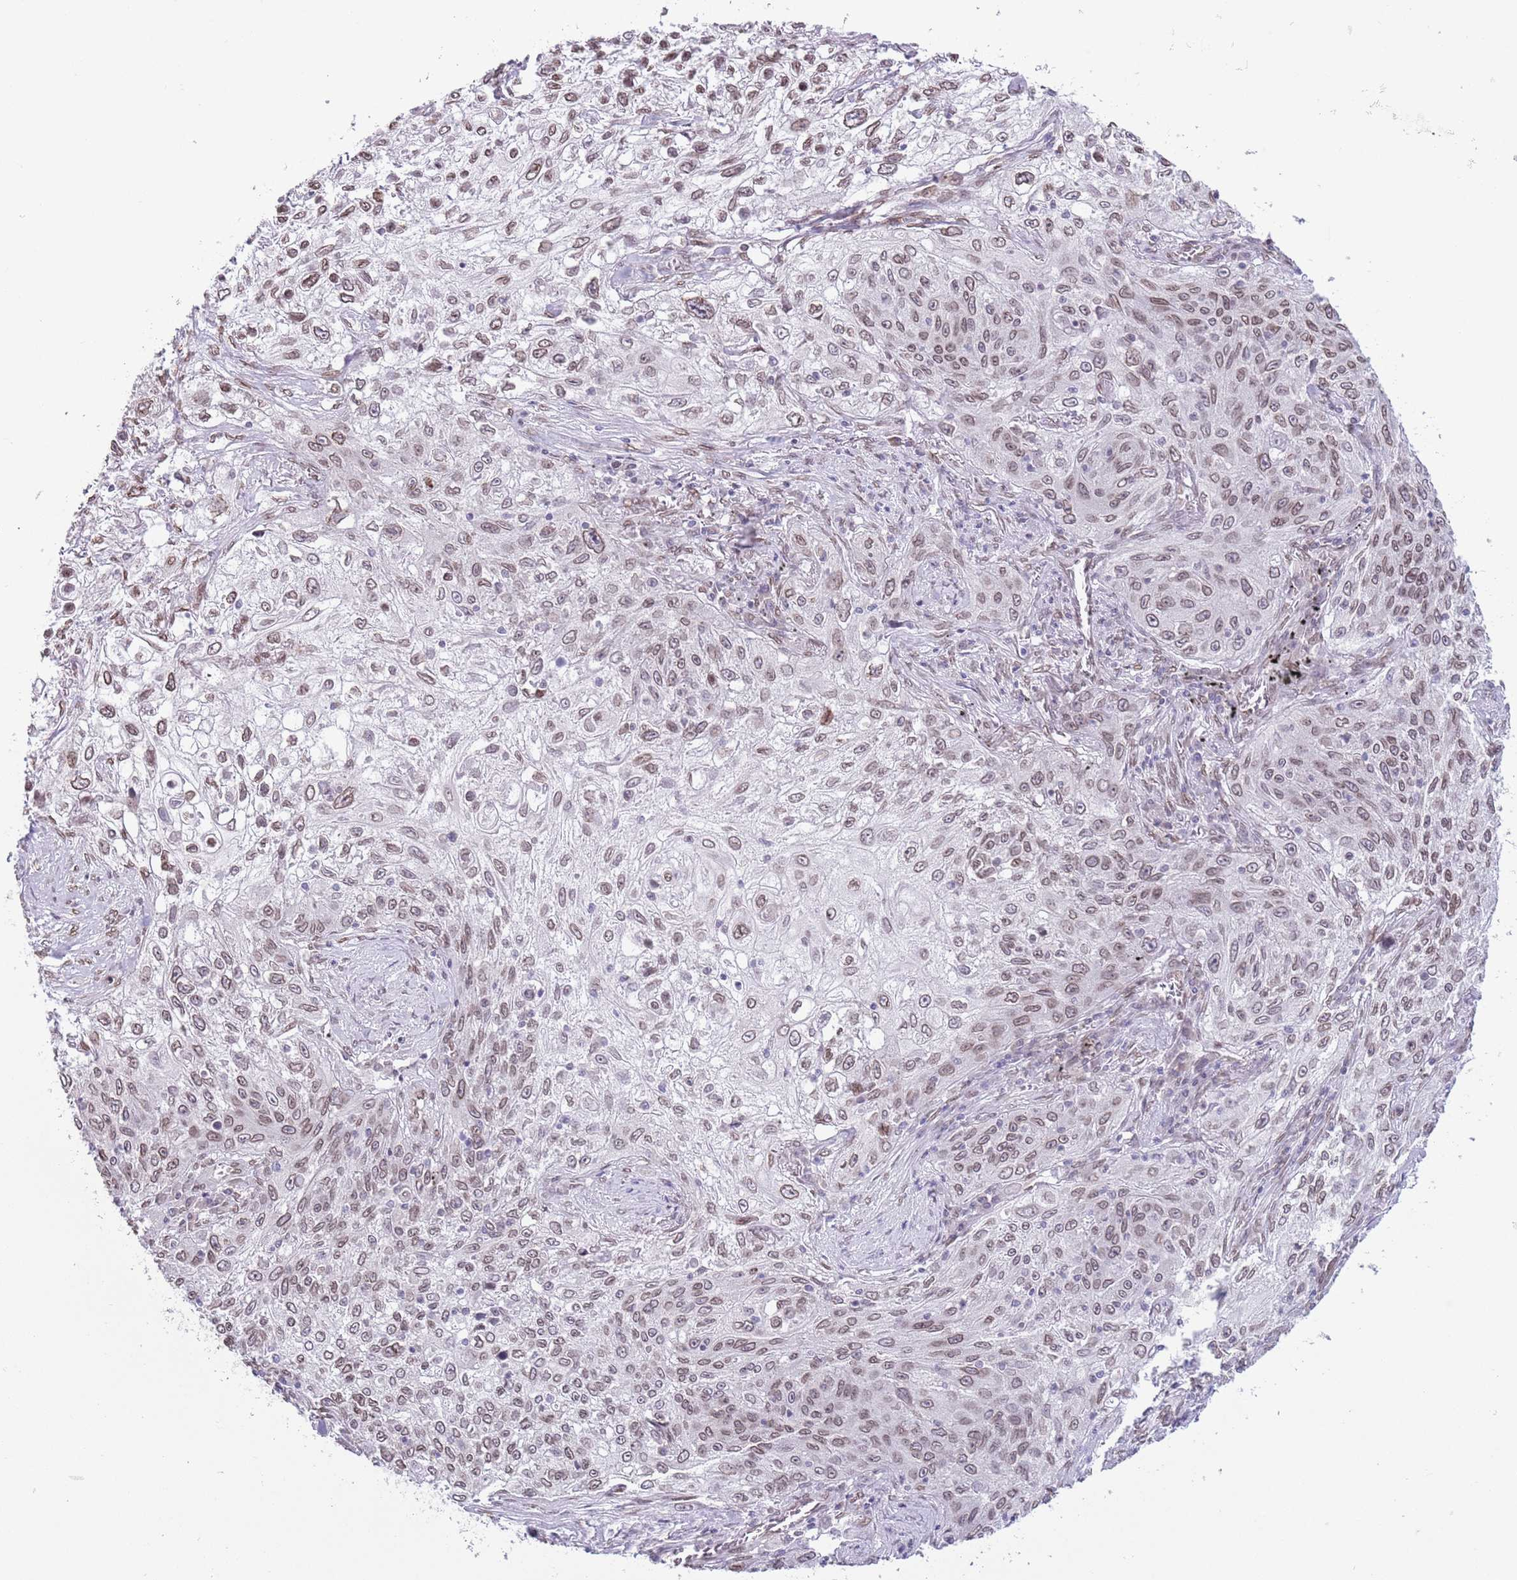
{"staining": {"intensity": "weak", "quantity": ">75%", "location": "cytoplasmic/membranous,nuclear"}, "tissue": "lung cancer", "cell_type": "Tumor cells", "image_type": "cancer", "snomed": [{"axis": "morphology", "description": "Squamous cell carcinoma, NOS"}, {"axis": "topography", "description": "Lung"}], "caption": "DAB immunohistochemical staining of human lung squamous cell carcinoma exhibits weak cytoplasmic/membranous and nuclear protein expression in approximately >75% of tumor cells.", "gene": "ZGLP1", "patient": {"sex": "female", "age": 69}}